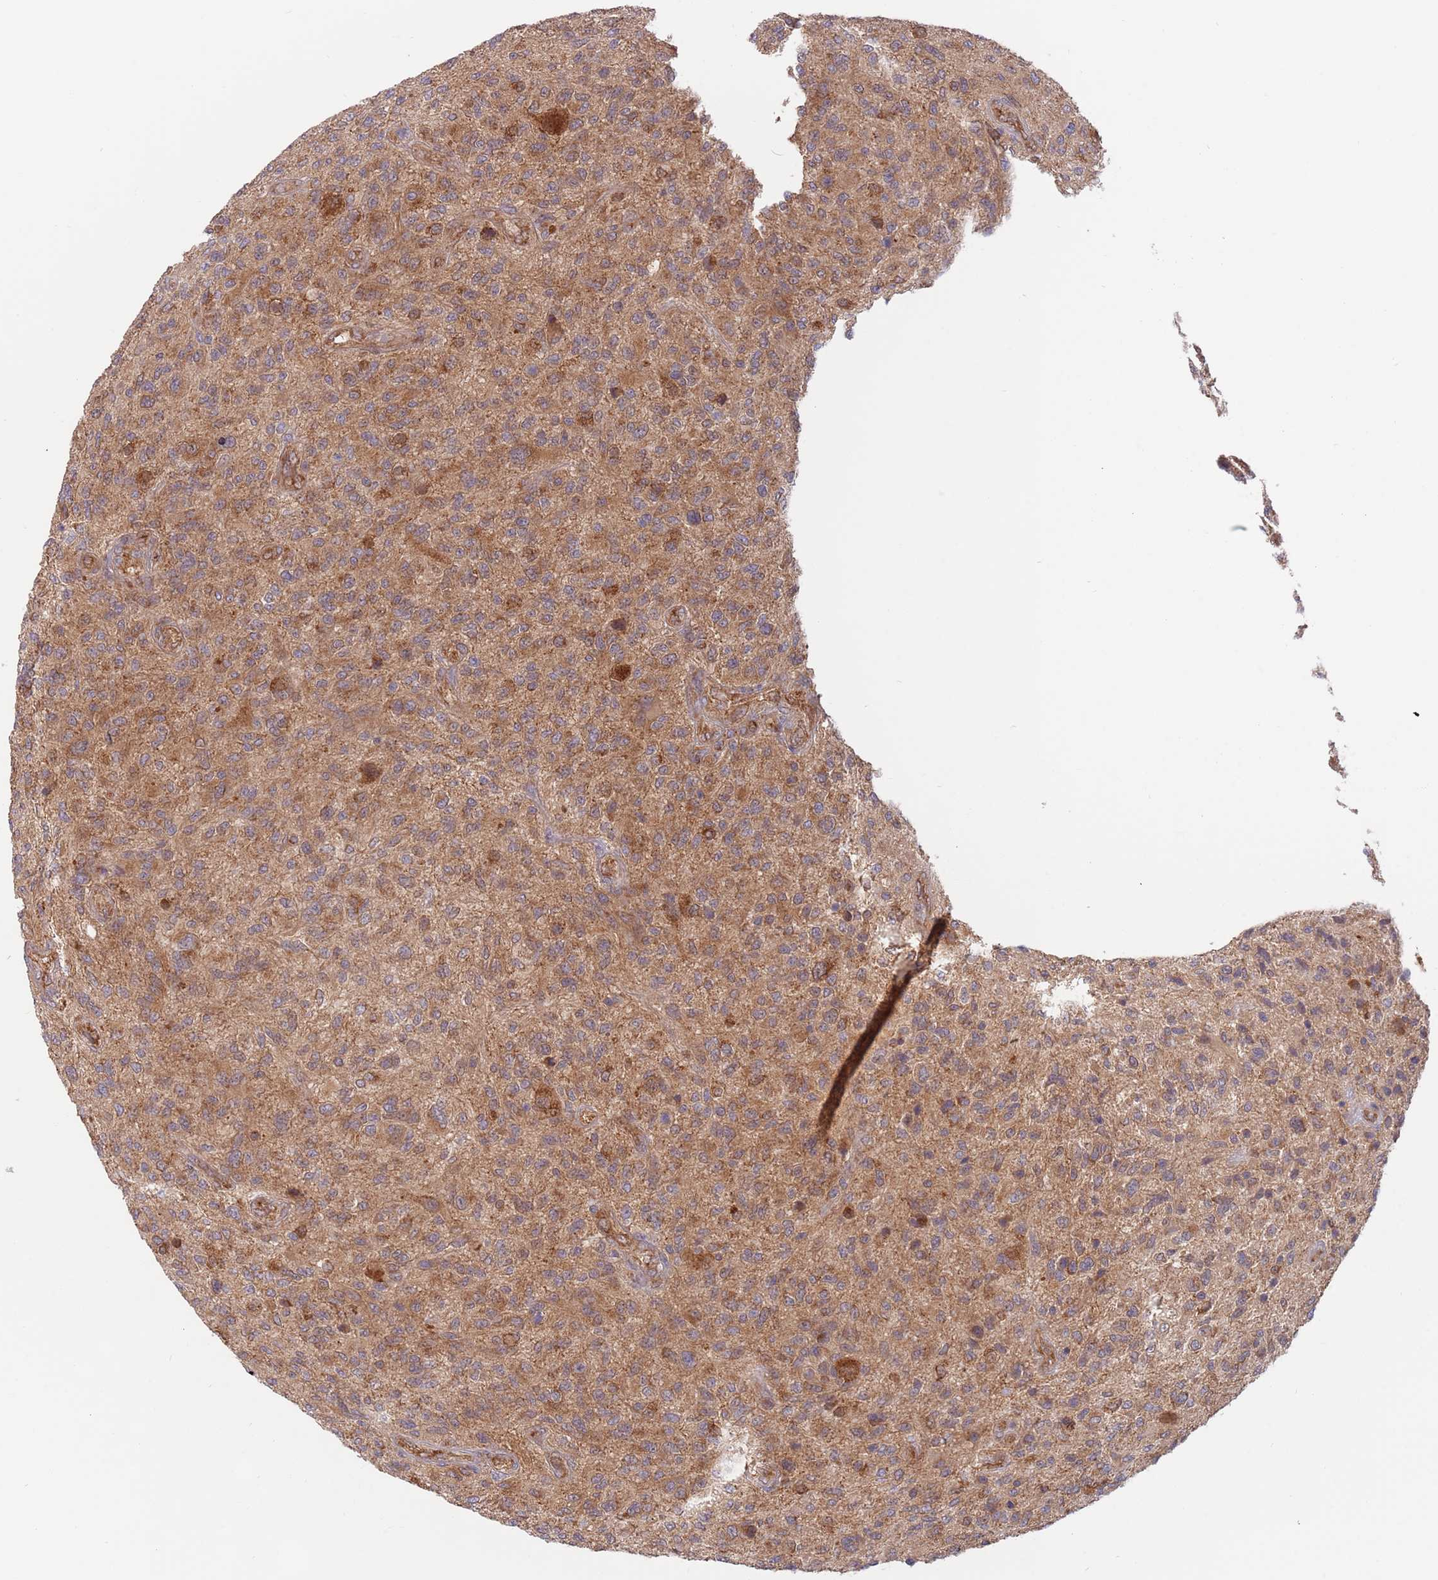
{"staining": {"intensity": "moderate", "quantity": "25%-75%", "location": "cytoplasmic/membranous"}, "tissue": "glioma", "cell_type": "Tumor cells", "image_type": "cancer", "snomed": [{"axis": "morphology", "description": "Glioma, malignant, High grade"}, {"axis": "topography", "description": "Brain"}], "caption": "A medium amount of moderate cytoplasmic/membranous expression is seen in approximately 25%-75% of tumor cells in glioma tissue. Immunohistochemistry stains the protein in brown and the nuclei are stained blue.", "gene": "GUK1", "patient": {"sex": "male", "age": 47}}